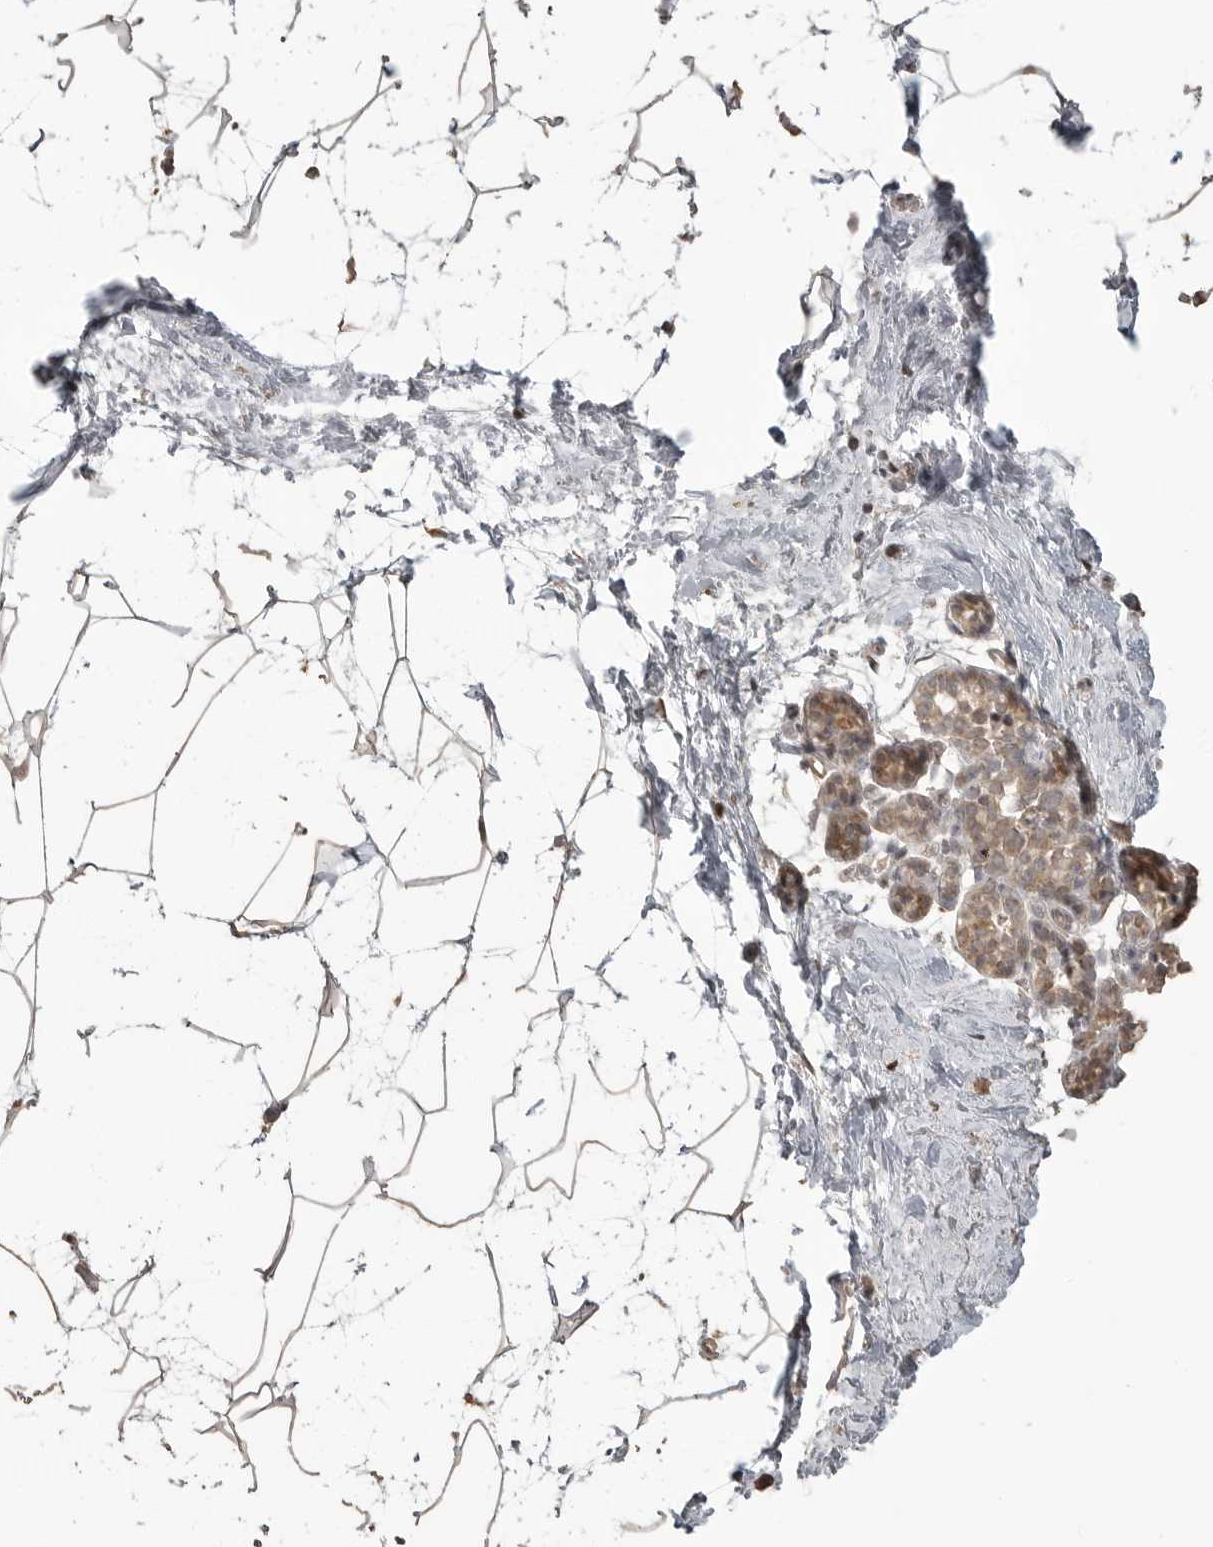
{"staining": {"intensity": "weak", "quantity": ">75%", "location": "cytoplasmic/membranous"}, "tissue": "breast", "cell_type": "Adipocytes", "image_type": "normal", "snomed": [{"axis": "morphology", "description": "Normal tissue, NOS"}, {"axis": "topography", "description": "Breast"}], "caption": "Weak cytoplasmic/membranous expression is present in approximately >75% of adipocytes in normal breast.", "gene": "SMG8", "patient": {"sex": "female", "age": 62}}